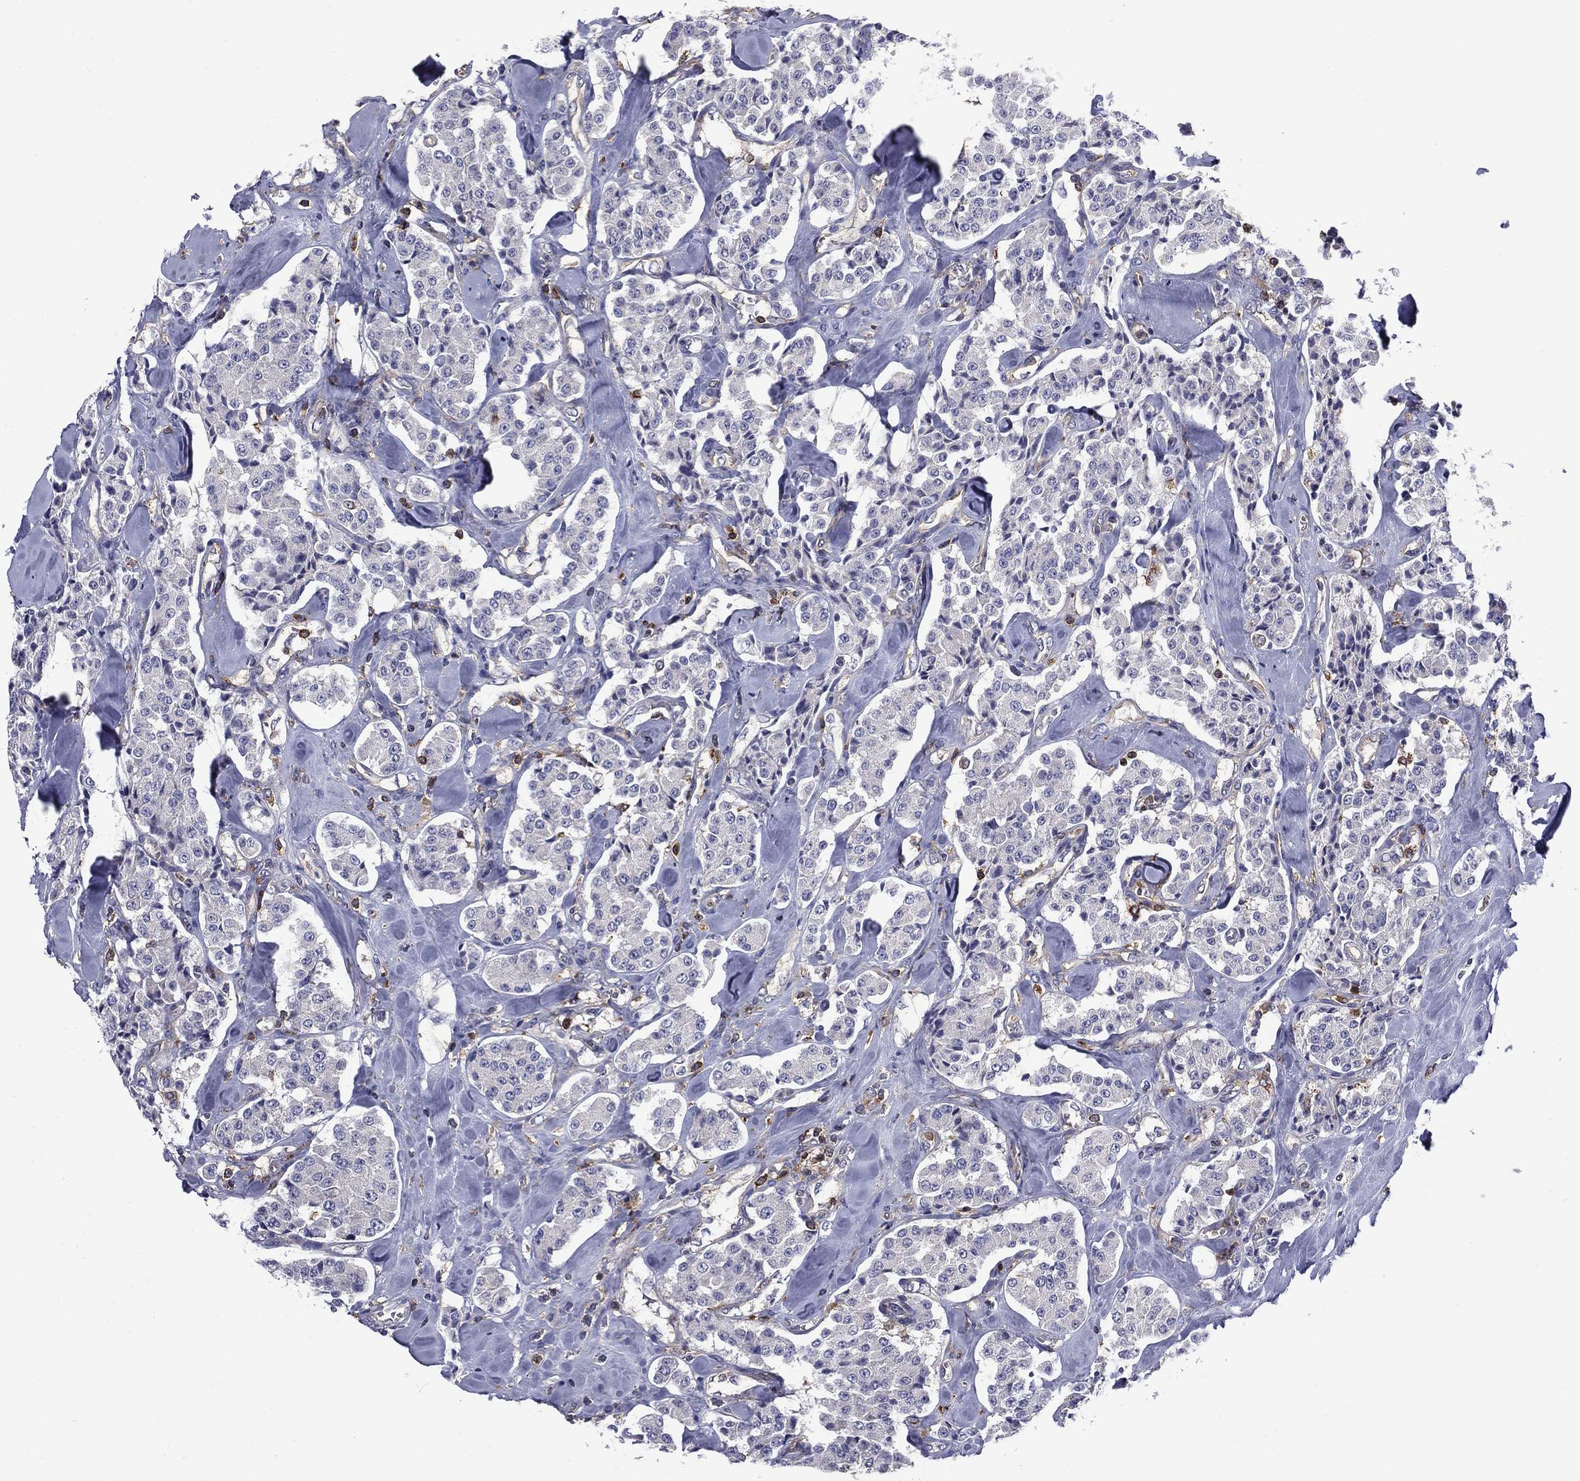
{"staining": {"intensity": "negative", "quantity": "none", "location": "none"}, "tissue": "carcinoid", "cell_type": "Tumor cells", "image_type": "cancer", "snomed": [{"axis": "morphology", "description": "Carcinoid, malignant, NOS"}, {"axis": "topography", "description": "Pancreas"}], "caption": "Immunohistochemistry (IHC) image of neoplastic tissue: carcinoid stained with DAB displays no significant protein positivity in tumor cells.", "gene": "ARHGAP45", "patient": {"sex": "male", "age": 41}}